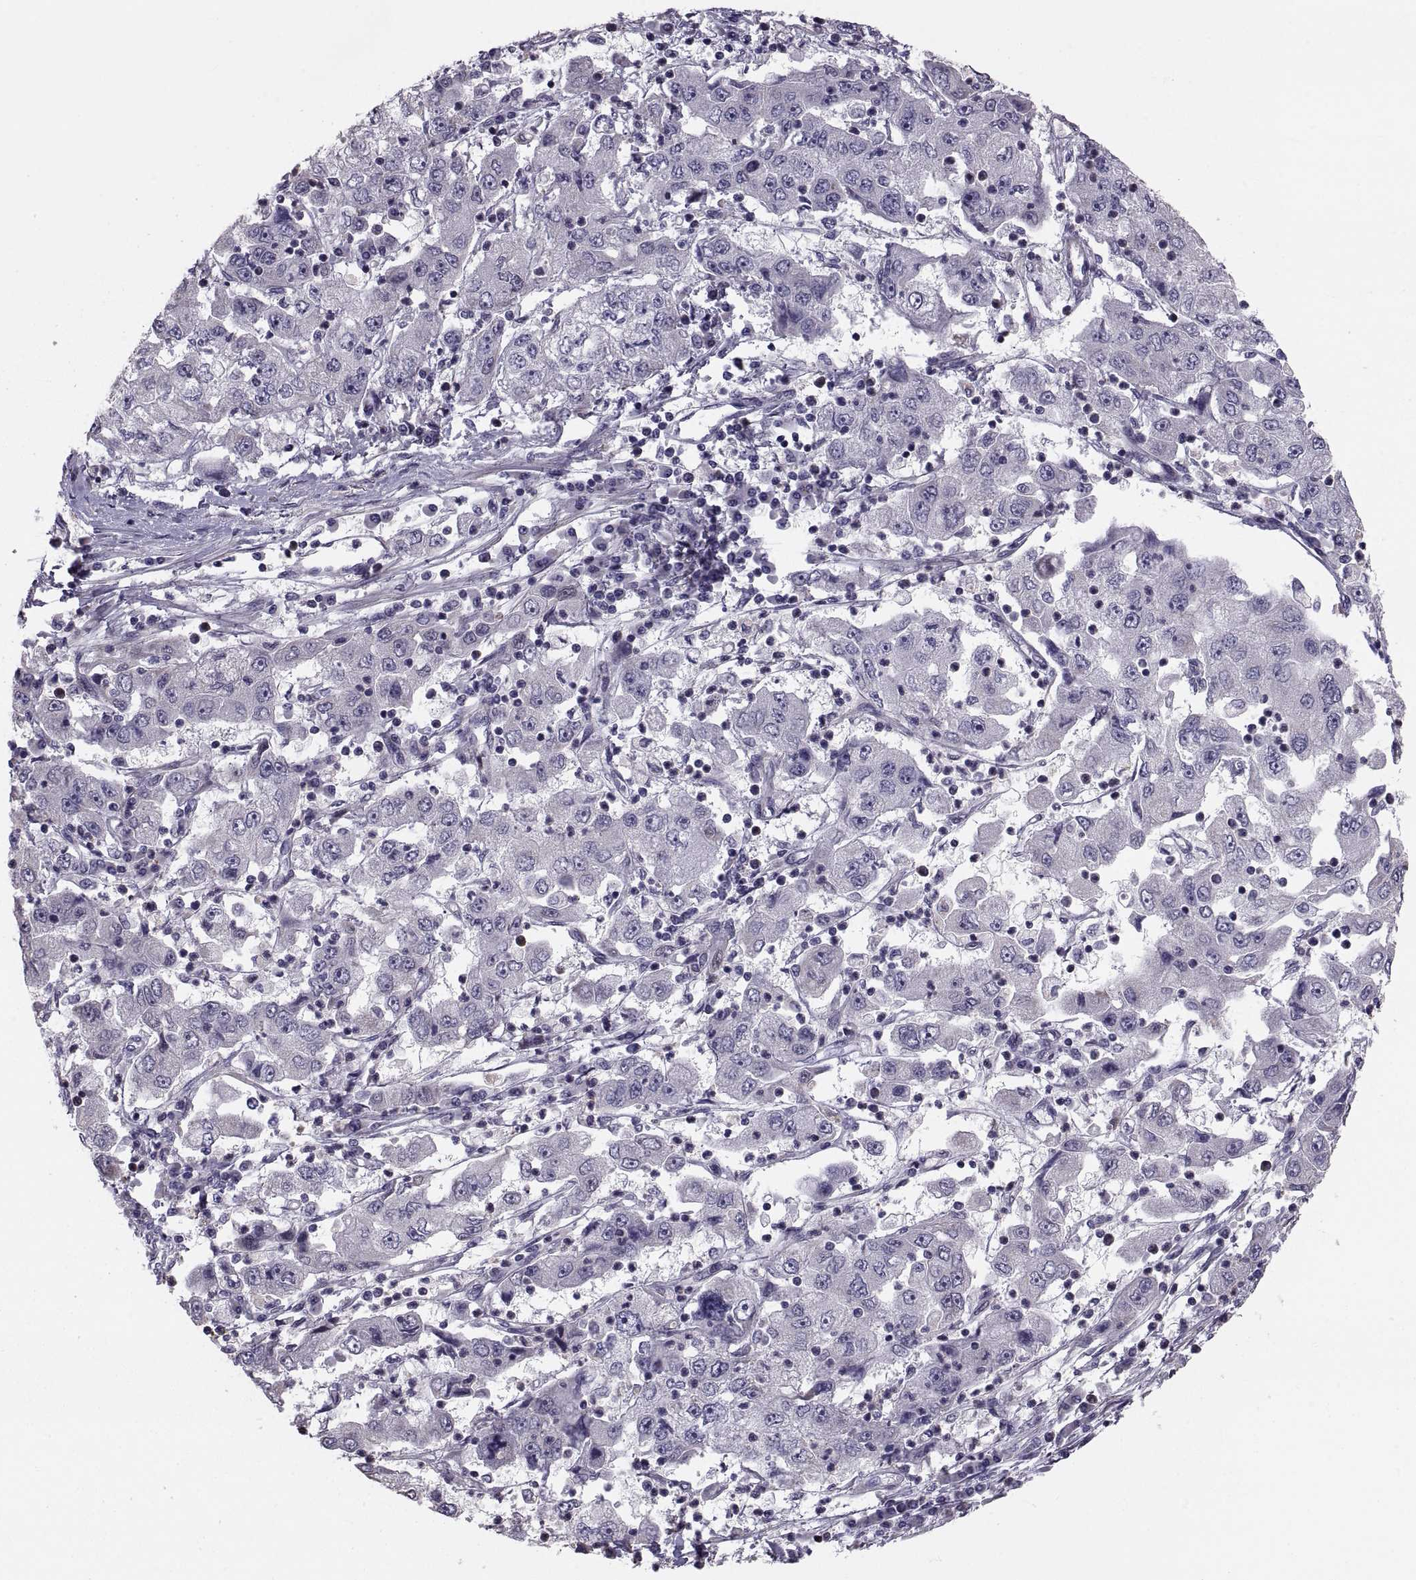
{"staining": {"intensity": "negative", "quantity": "none", "location": "none"}, "tissue": "cervical cancer", "cell_type": "Tumor cells", "image_type": "cancer", "snomed": [{"axis": "morphology", "description": "Squamous cell carcinoma, NOS"}, {"axis": "topography", "description": "Cervix"}], "caption": "High power microscopy photomicrograph of an IHC image of cervical cancer (squamous cell carcinoma), revealing no significant positivity in tumor cells.", "gene": "ANO1", "patient": {"sex": "female", "age": 36}}